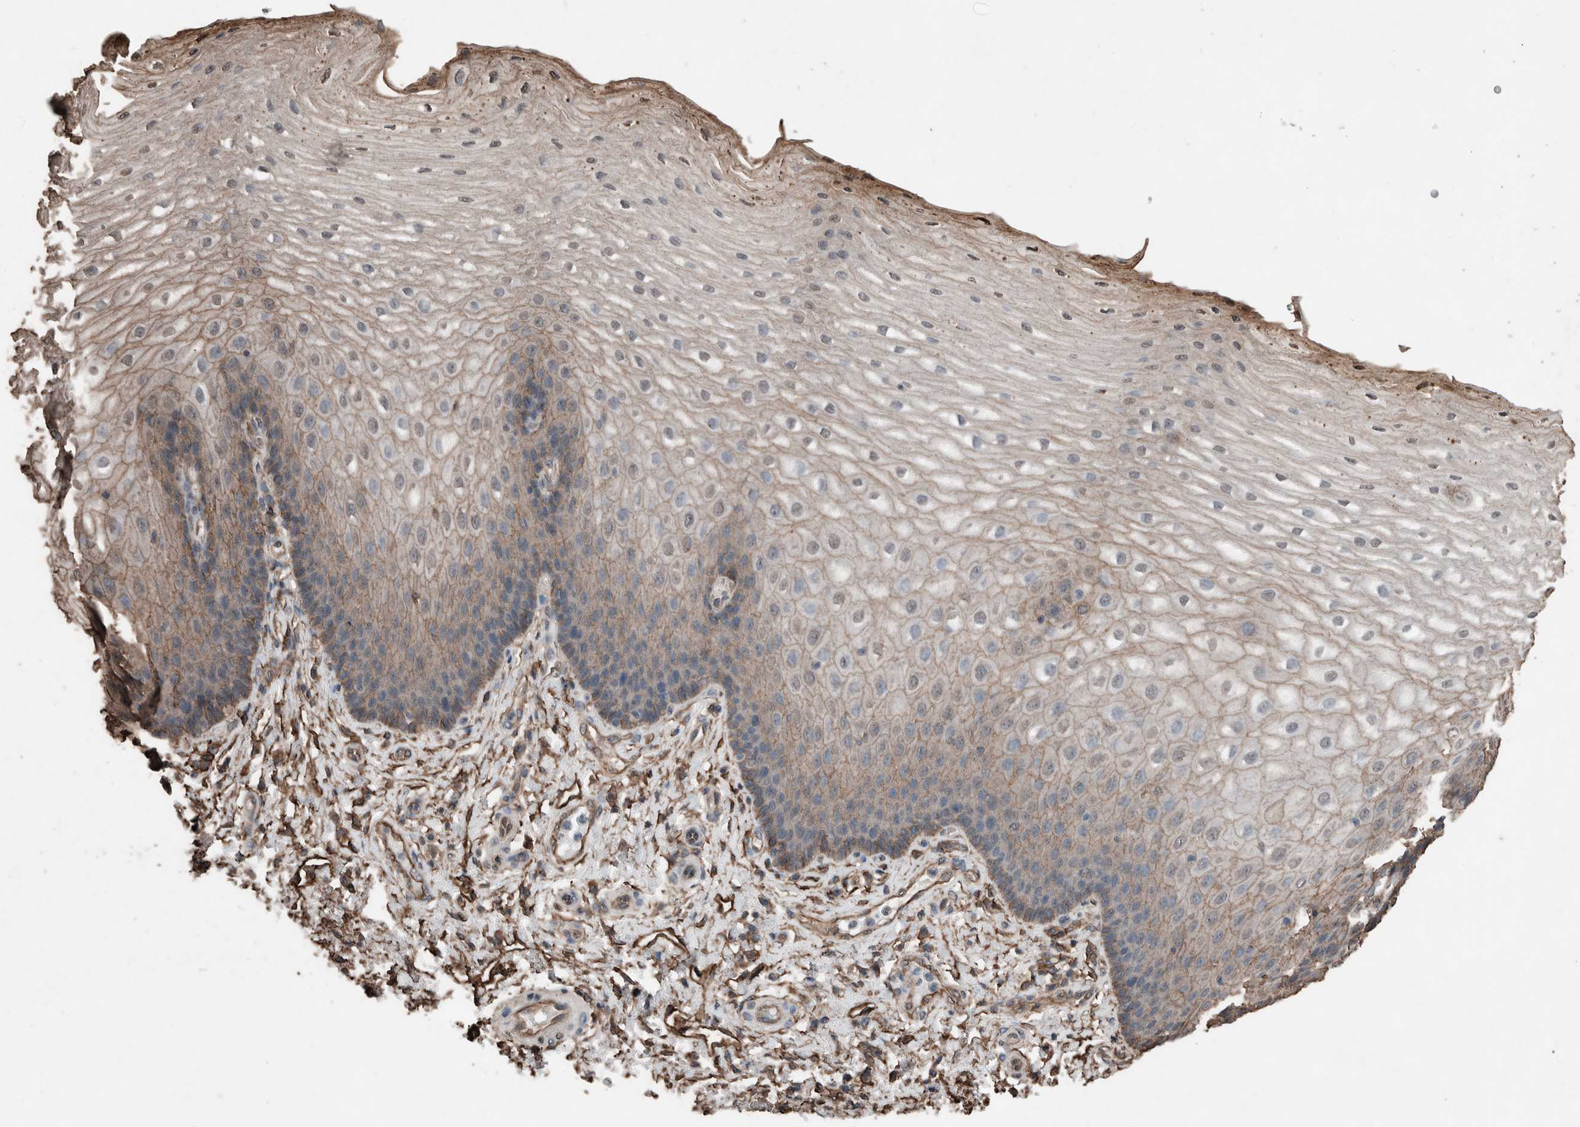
{"staining": {"intensity": "weak", "quantity": ">75%", "location": "cytoplasmic/membranous"}, "tissue": "esophagus", "cell_type": "Squamous epithelial cells", "image_type": "normal", "snomed": [{"axis": "morphology", "description": "Normal tissue, NOS"}, {"axis": "topography", "description": "Esophagus"}], "caption": "Approximately >75% of squamous epithelial cells in normal esophagus demonstrate weak cytoplasmic/membranous protein expression as visualized by brown immunohistochemical staining.", "gene": "S100A10", "patient": {"sex": "male", "age": 54}}